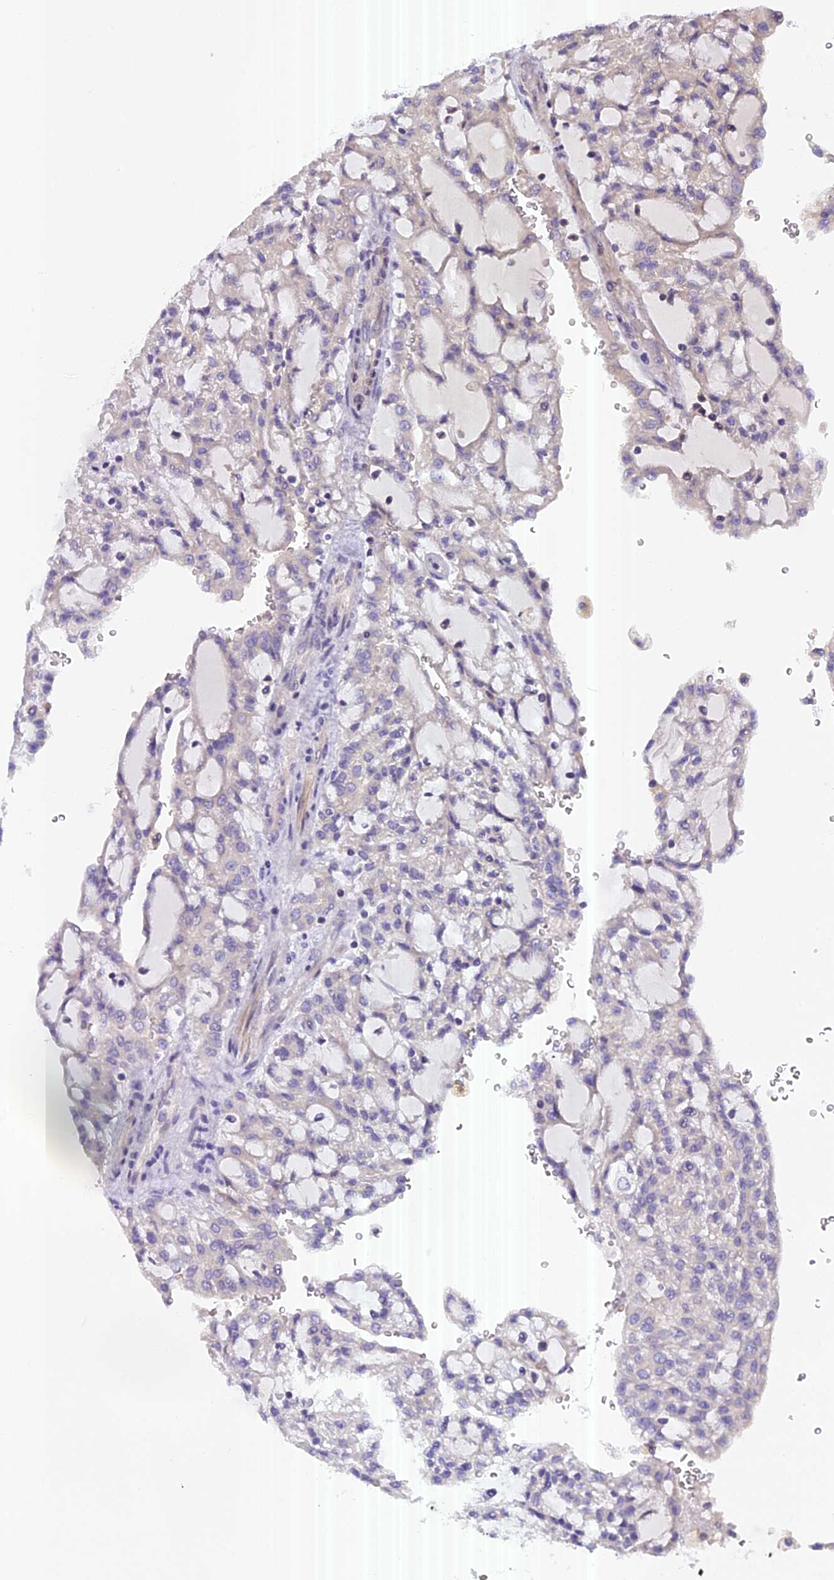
{"staining": {"intensity": "negative", "quantity": "none", "location": "none"}, "tissue": "renal cancer", "cell_type": "Tumor cells", "image_type": "cancer", "snomed": [{"axis": "morphology", "description": "Adenocarcinoma, NOS"}, {"axis": "topography", "description": "Kidney"}], "caption": "The photomicrograph exhibits no significant expression in tumor cells of adenocarcinoma (renal). (DAB immunohistochemistry (IHC) visualized using brightfield microscopy, high magnification).", "gene": "FAM98C", "patient": {"sex": "male", "age": 63}}